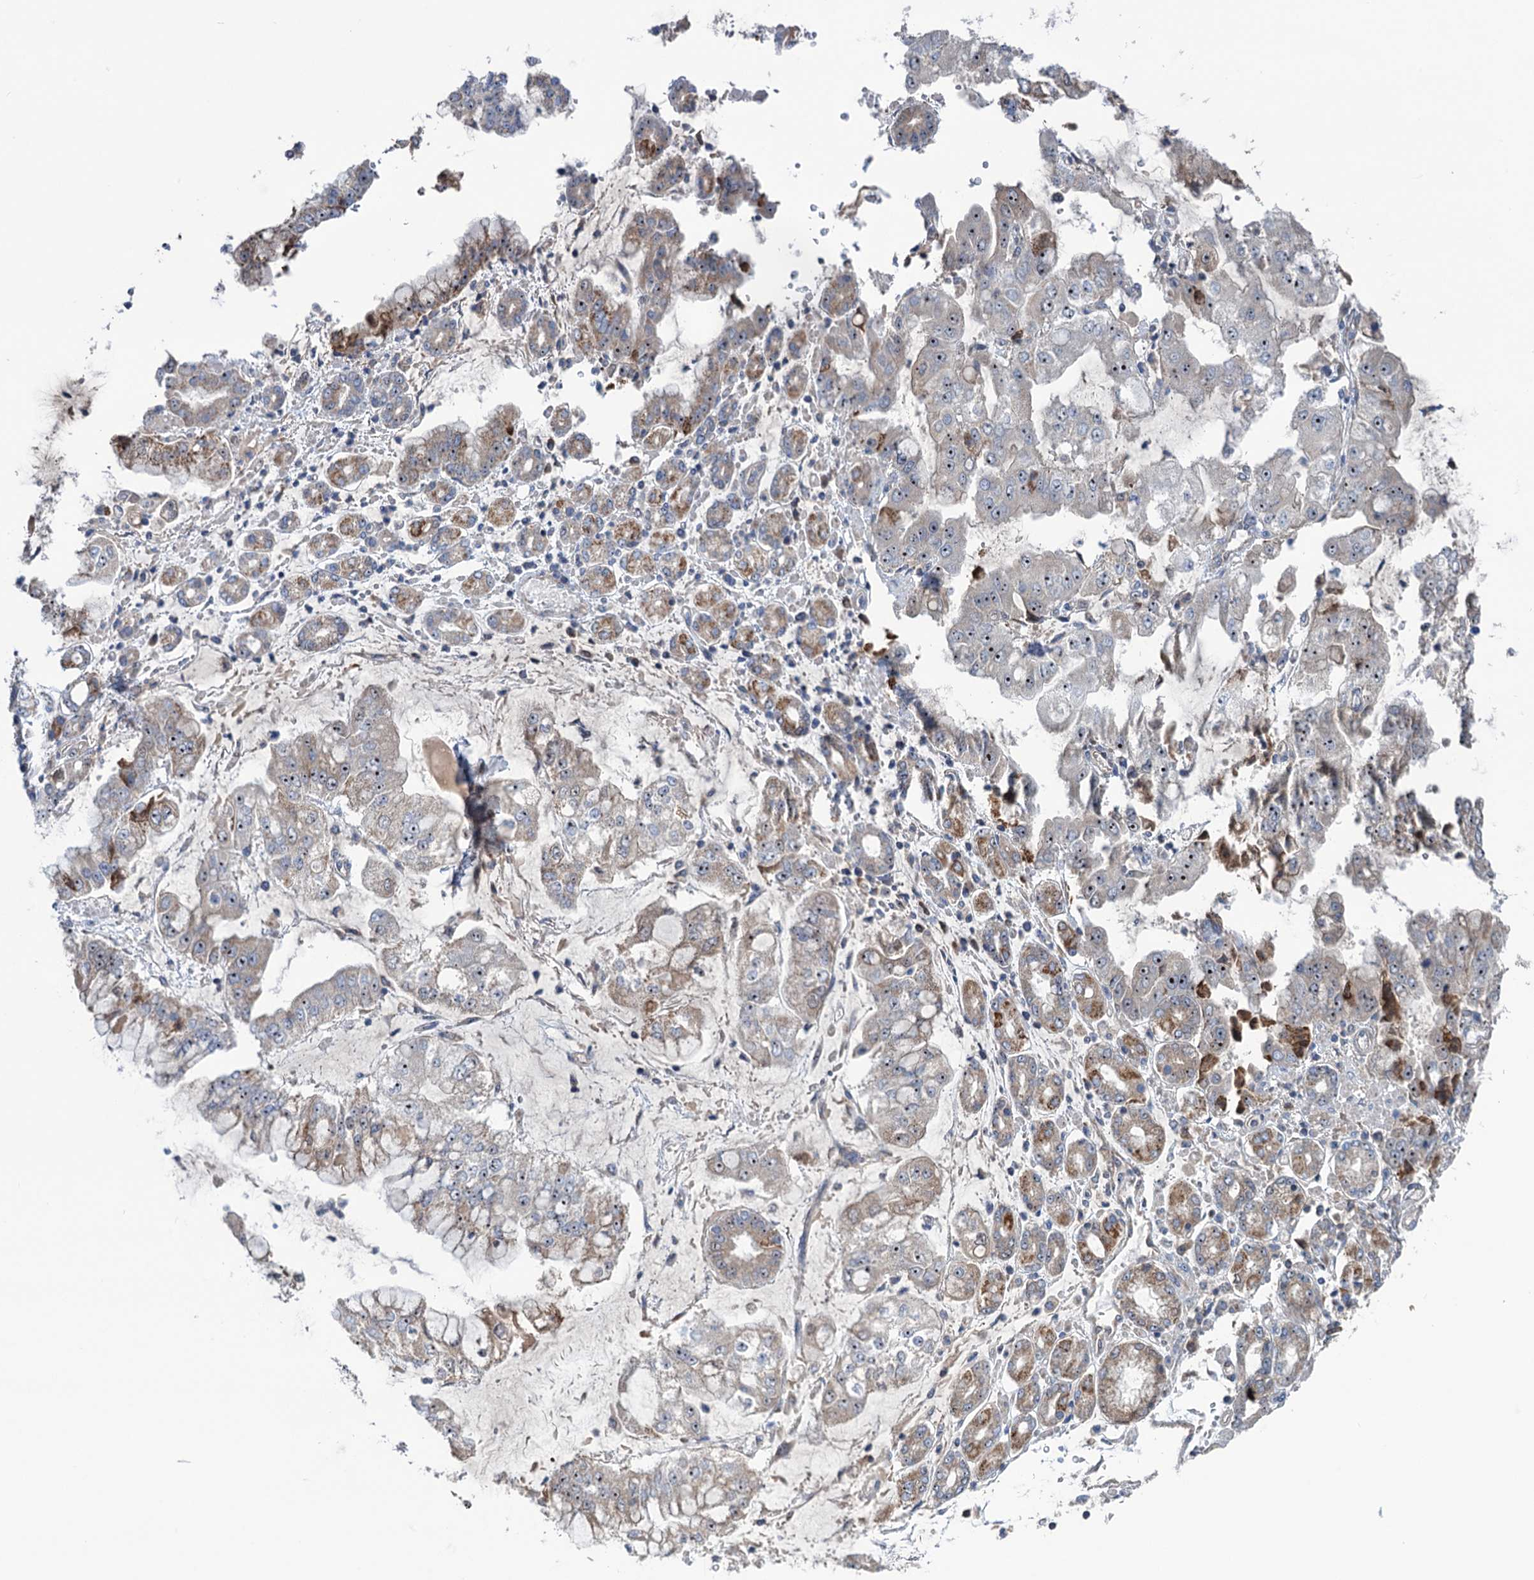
{"staining": {"intensity": "moderate", "quantity": "25%-75%", "location": "cytoplasmic/membranous,nuclear"}, "tissue": "stomach cancer", "cell_type": "Tumor cells", "image_type": "cancer", "snomed": [{"axis": "morphology", "description": "Adenocarcinoma, NOS"}, {"axis": "topography", "description": "Stomach"}], "caption": "There is medium levels of moderate cytoplasmic/membranous and nuclear positivity in tumor cells of stomach cancer, as demonstrated by immunohistochemical staining (brown color).", "gene": "HTR3B", "patient": {"sex": "male", "age": 76}}